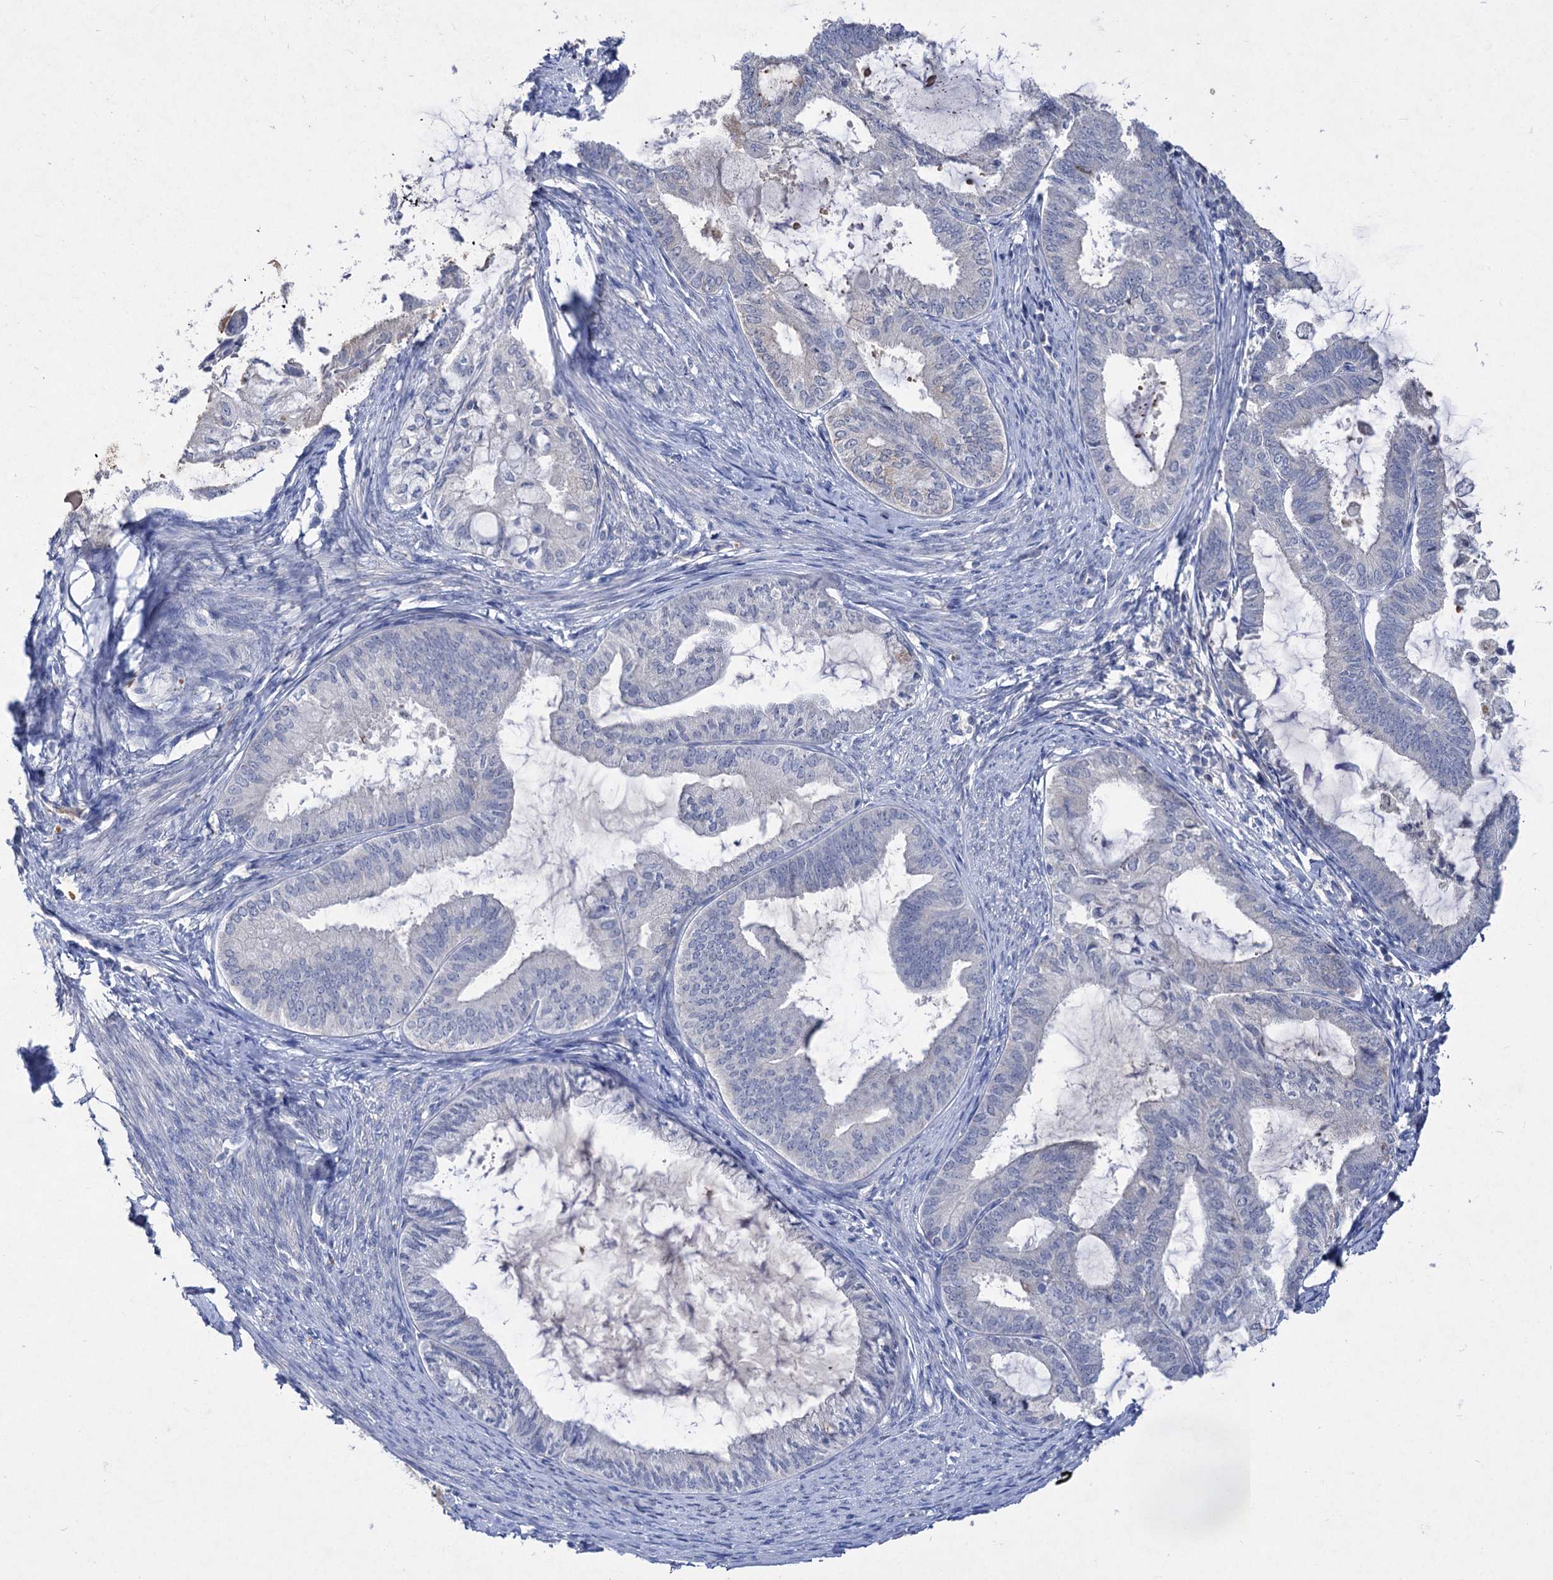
{"staining": {"intensity": "negative", "quantity": "none", "location": "none"}, "tissue": "endometrial cancer", "cell_type": "Tumor cells", "image_type": "cancer", "snomed": [{"axis": "morphology", "description": "Adenocarcinoma, NOS"}, {"axis": "topography", "description": "Endometrium"}], "caption": "An immunohistochemistry (IHC) histopathology image of adenocarcinoma (endometrial) is shown. There is no staining in tumor cells of adenocarcinoma (endometrial).", "gene": "ATP4A", "patient": {"sex": "female", "age": 86}}